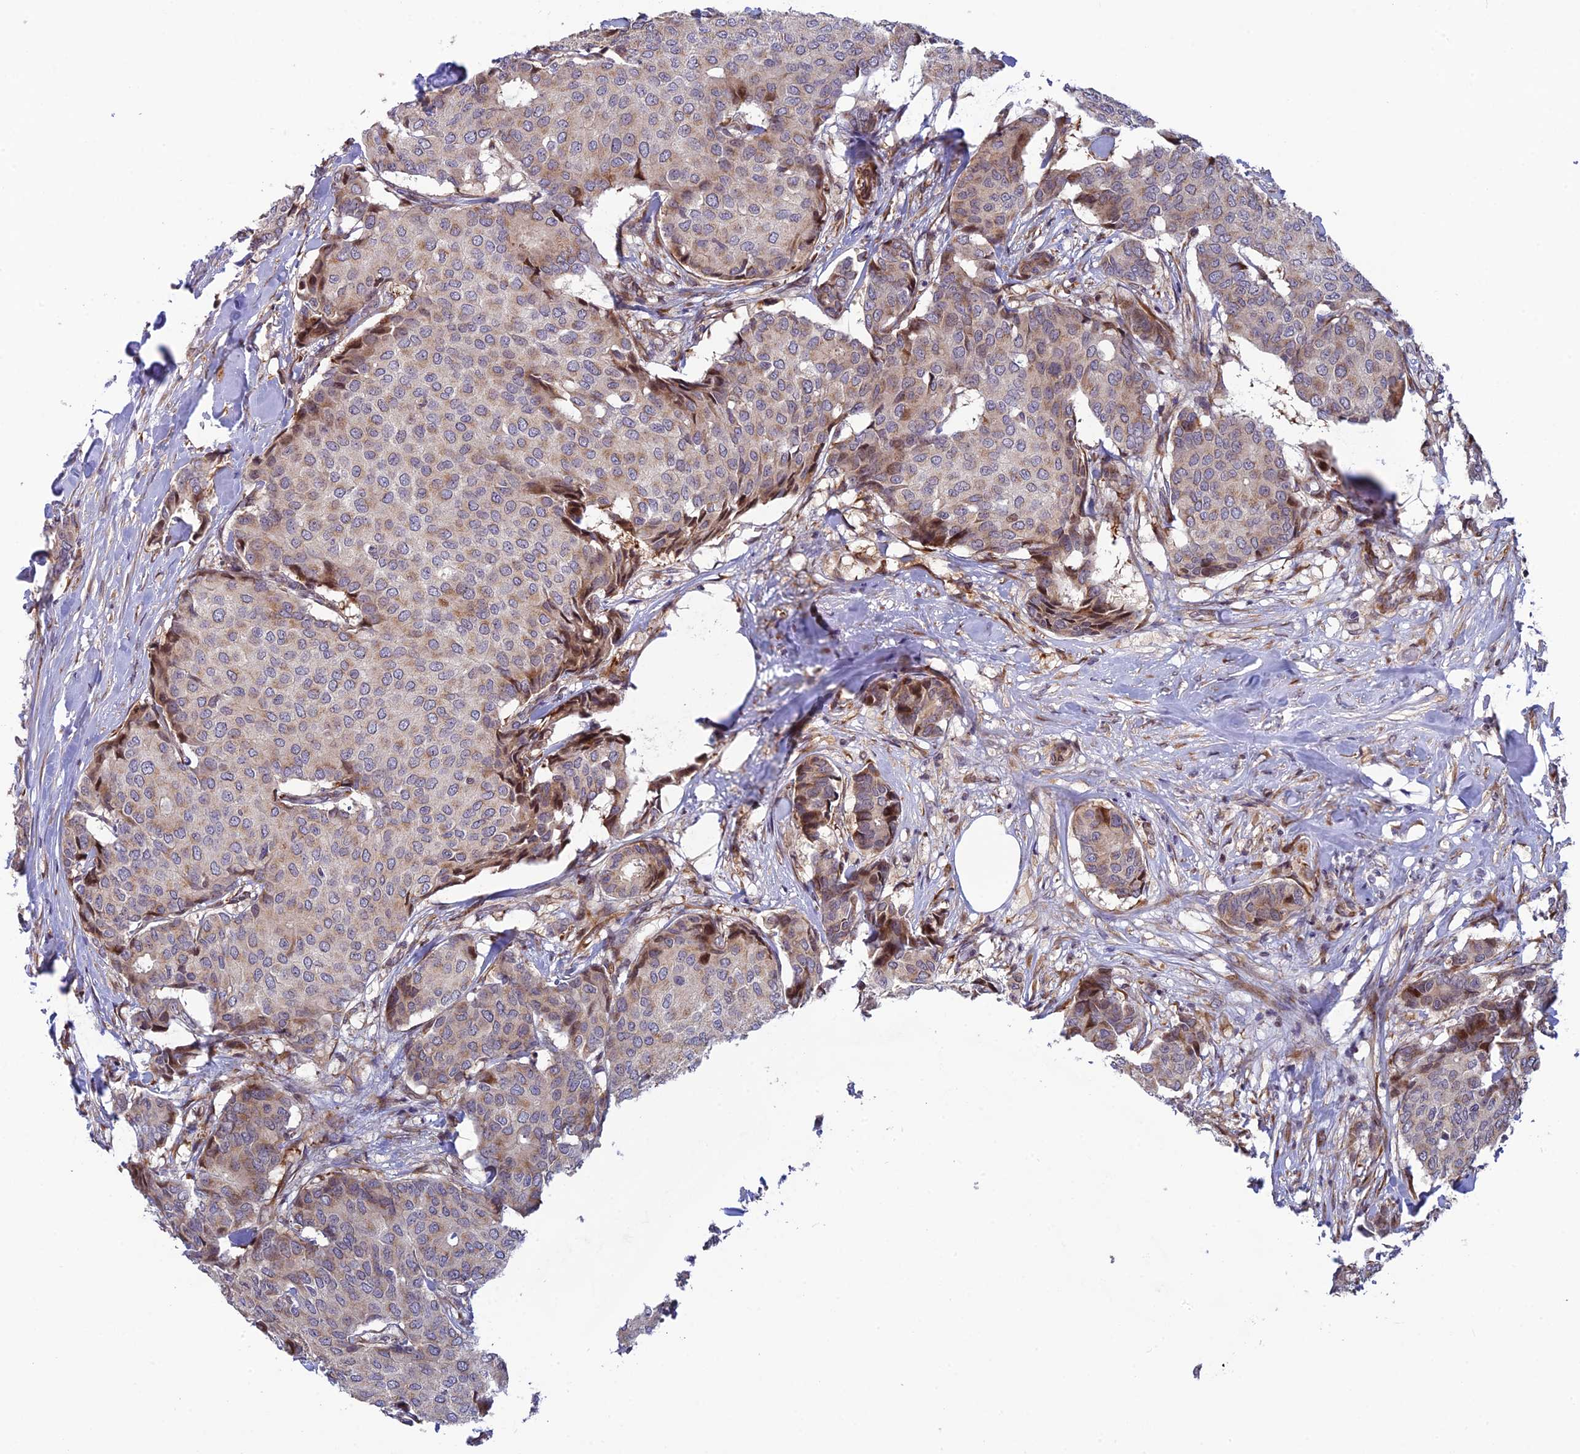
{"staining": {"intensity": "moderate", "quantity": "<25%", "location": "cytoplasmic/membranous"}, "tissue": "breast cancer", "cell_type": "Tumor cells", "image_type": "cancer", "snomed": [{"axis": "morphology", "description": "Duct carcinoma"}, {"axis": "topography", "description": "Breast"}], "caption": "Protein staining exhibits moderate cytoplasmic/membranous positivity in approximately <25% of tumor cells in breast cancer (infiltrating ductal carcinoma). The protein is shown in brown color, while the nuclei are stained blue.", "gene": "SMIM7", "patient": {"sex": "female", "age": 75}}